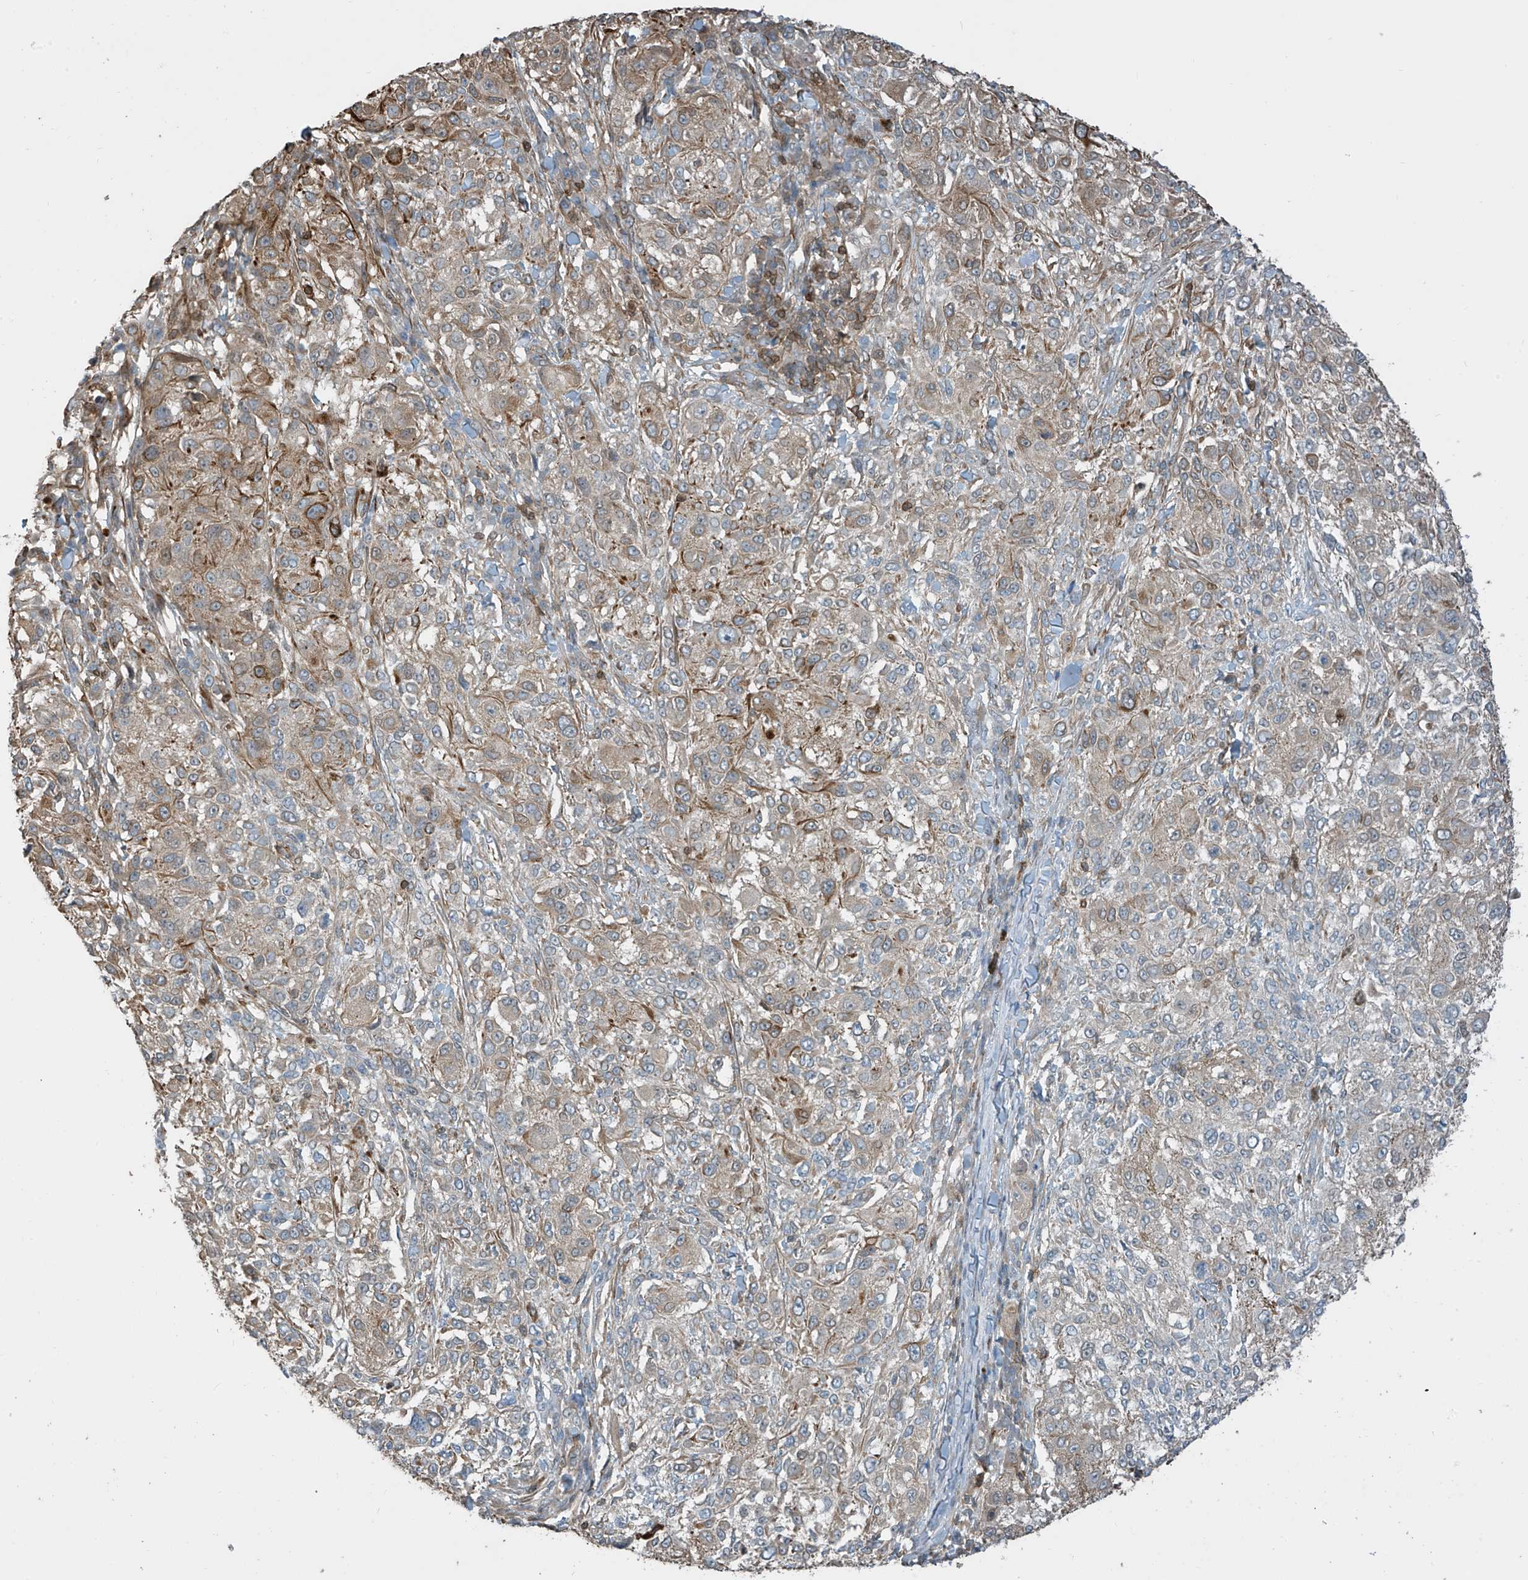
{"staining": {"intensity": "weak", "quantity": "<25%", "location": "cytoplasmic/membranous"}, "tissue": "melanoma", "cell_type": "Tumor cells", "image_type": "cancer", "snomed": [{"axis": "morphology", "description": "Necrosis, NOS"}, {"axis": "morphology", "description": "Malignant melanoma, NOS"}, {"axis": "topography", "description": "Skin"}], "caption": "IHC image of neoplastic tissue: human malignant melanoma stained with DAB shows no significant protein positivity in tumor cells. (Stains: DAB IHC with hematoxylin counter stain, Microscopy: brightfield microscopy at high magnification).", "gene": "SH3BGRL3", "patient": {"sex": "female", "age": 87}}